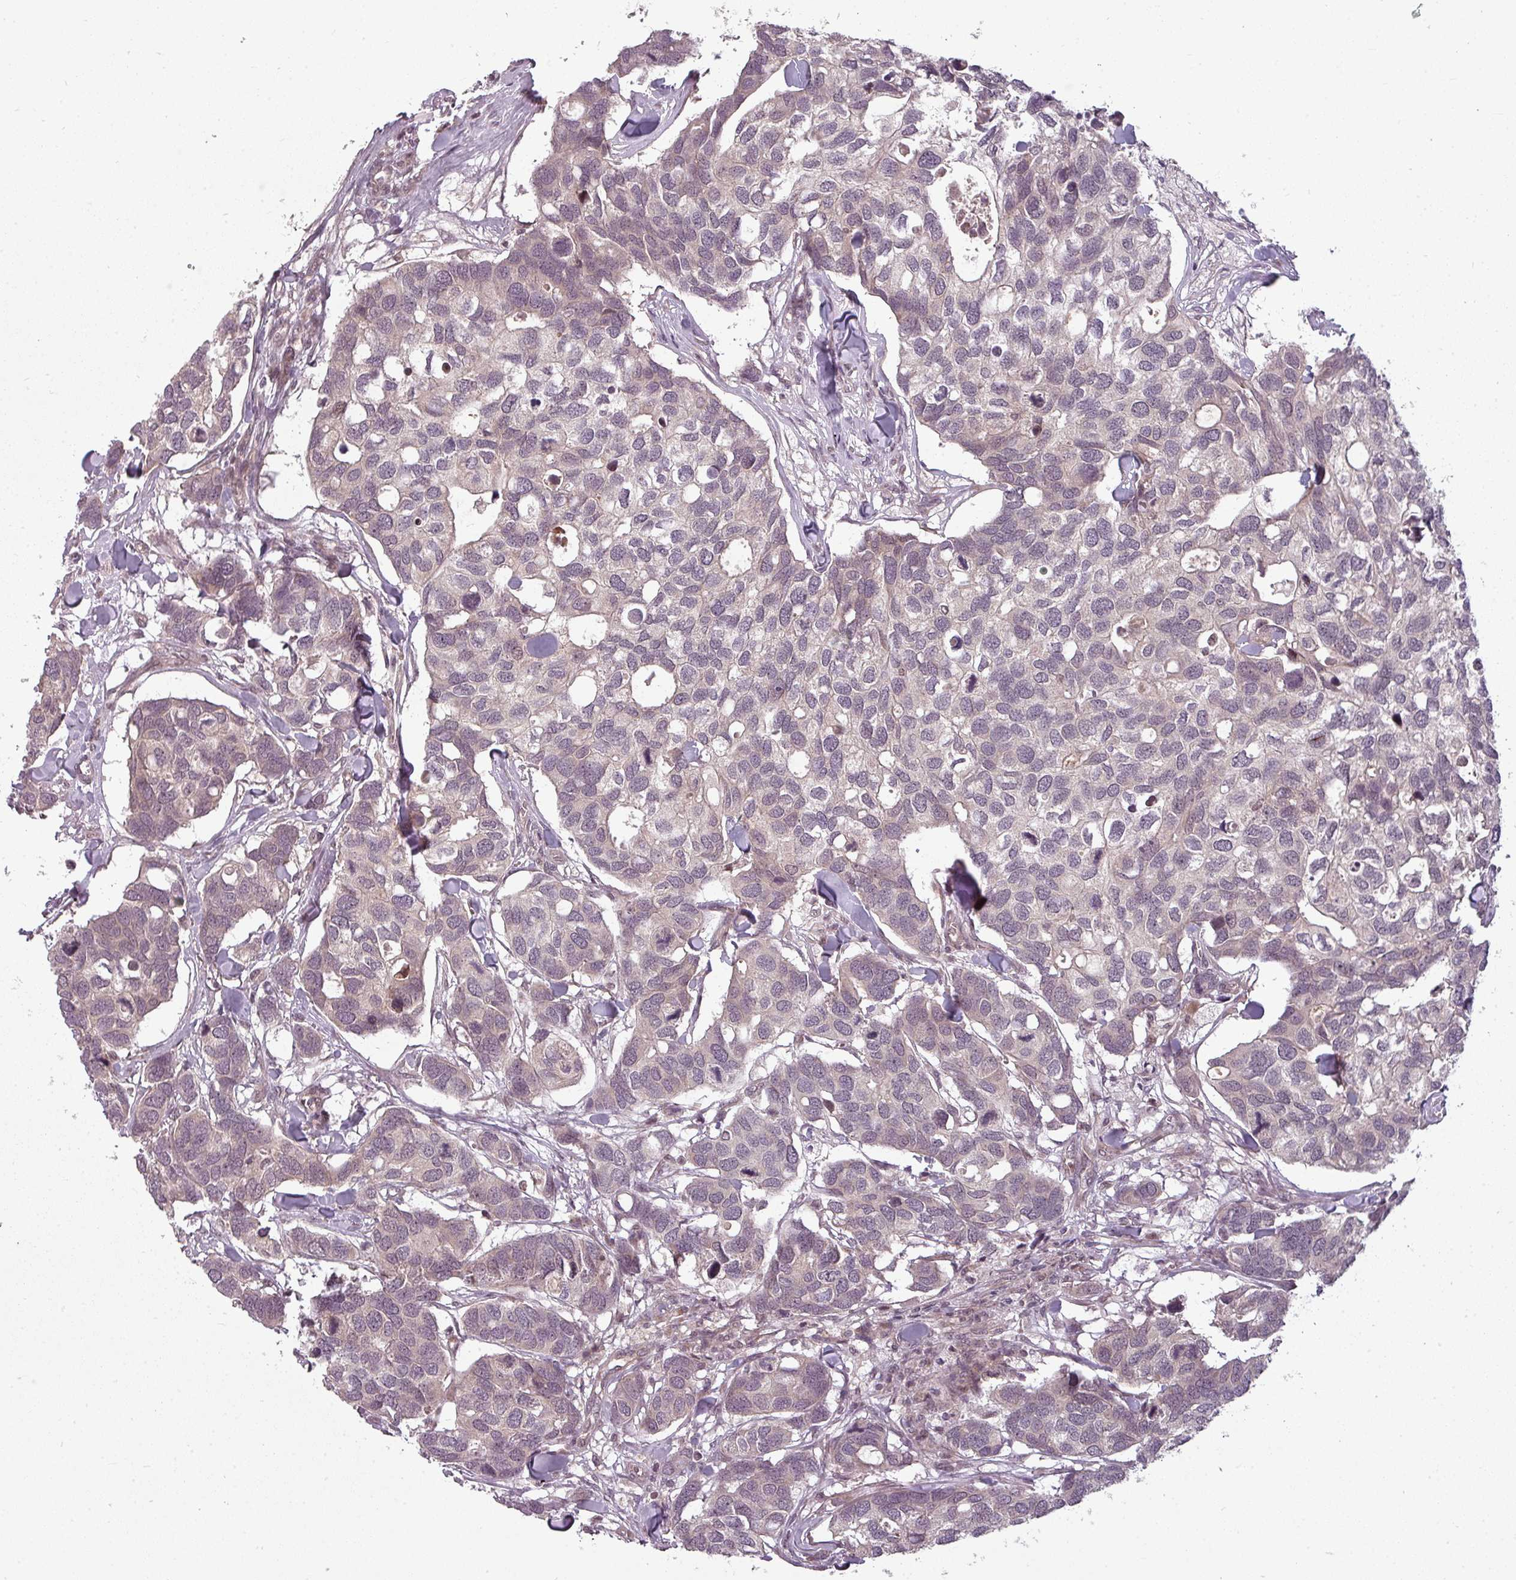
{"staining": {"intensity": "weak", "quantity": "<25%", "location": "cytoplasmic/membranous"}, "tissue": "breast cancer", "cell_type": "Tumor cells", "image_type": "cancer", "snomed": [{"axis": "morphology", "description": "Duct carcinoma"}, {"axis": "topography", "description": "Breast"}], "caption": "The photomicrograph displays no significant staining in tumor cells of breast intraductal carcinoma.", "gene": "CLIC1", "patient": {"sex": "female", "age": 83}}